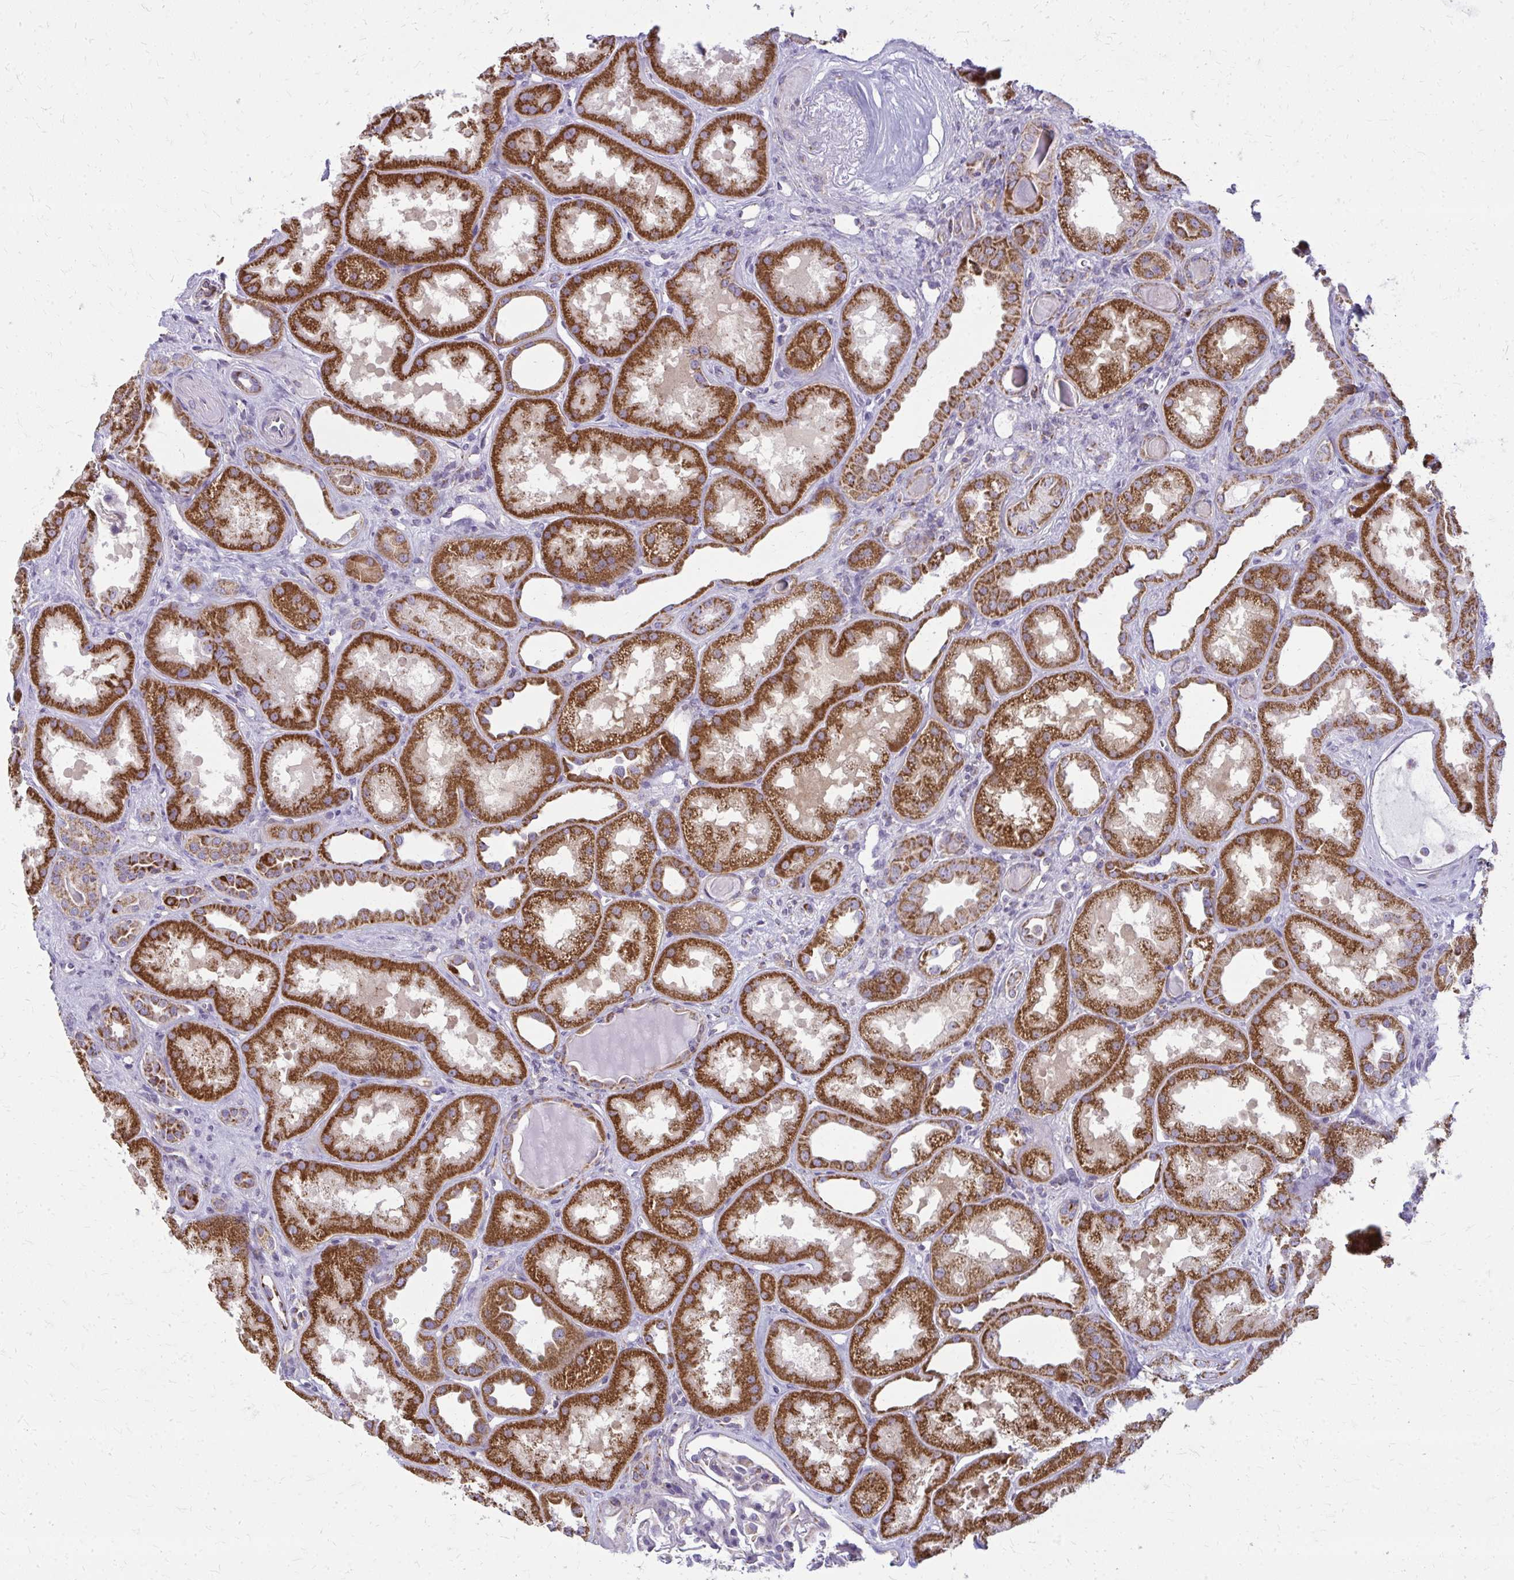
{"staining": {"intensity": "negative", "quantity": "none", "location": "none"}, "tissue": "kidney", "cell_type": "Cells in glomeruli", "image_type": "normal", "snomed": [{"axis": "morphology", "description": "Normal tissue, NOS"}, {"axis": "topography", "description": "Kidney"}], "caption": "Kidney was stained to show a protein in brown. There is no significant positivity in cells in glomeruli.", "gene": "IFIT1", "patient": {"sex": "male", "age": 61}}